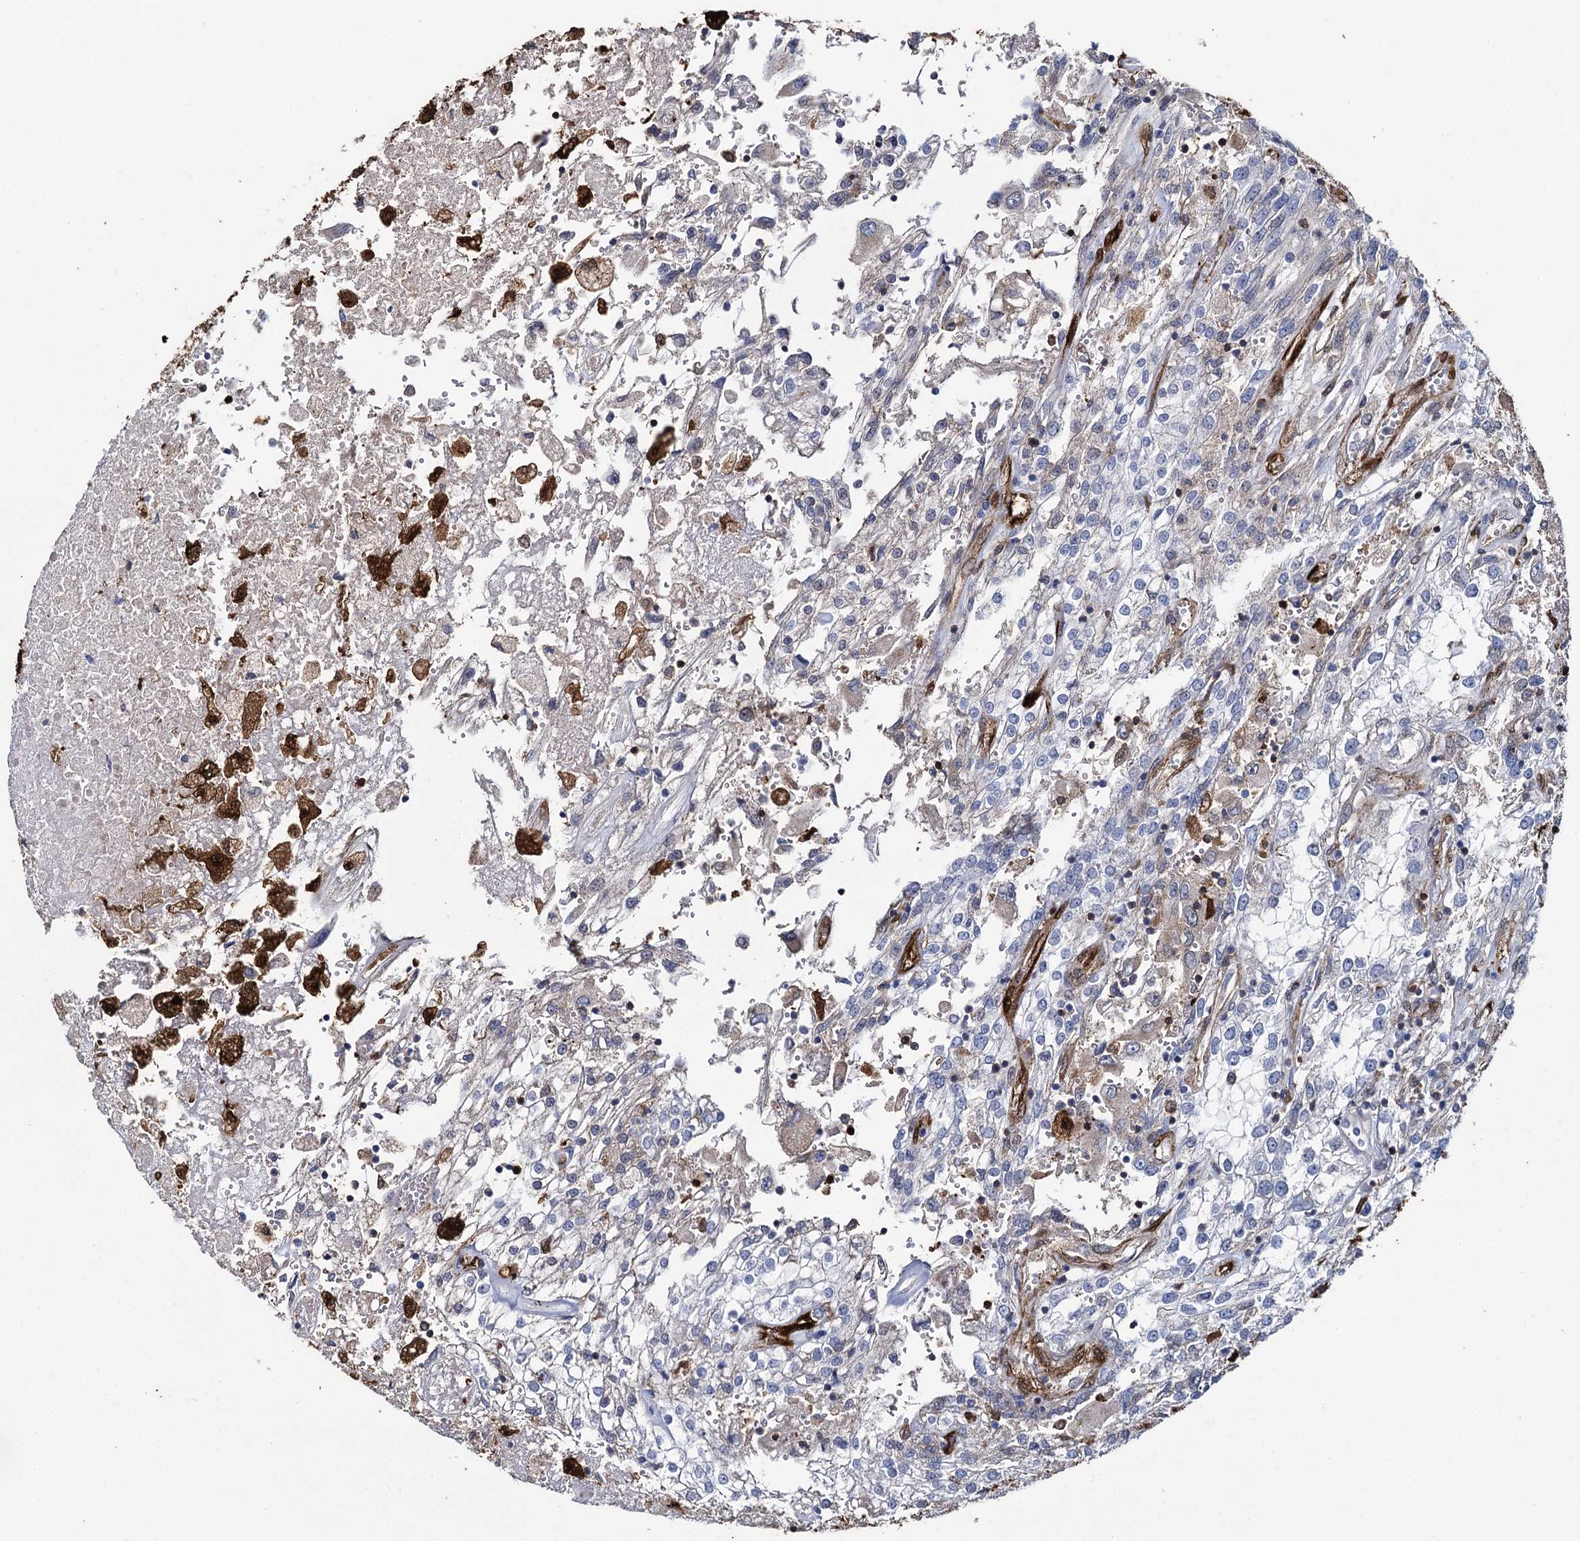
{"staining": {"intensity": "negative", "quantity": "none", "location": "none"}, "tissue": "renal cancer", "cell_type": "Tumor cells", "image_type": "cancer", "snomed": [{"axis": "morphology", "description": "Adenocarcinoma, NOS"}, {"axis": "topography", "description": "Kidney"}], "caption": "This photomicrograph is of renal adenocarcinoma stained with immunohistochemistry to label a protein in brown with the nuclei are counter-stained blue. There is no positivity in tumor cells.", "gene": "FABP5", "patient": {"sex": "female", "age": 52}}